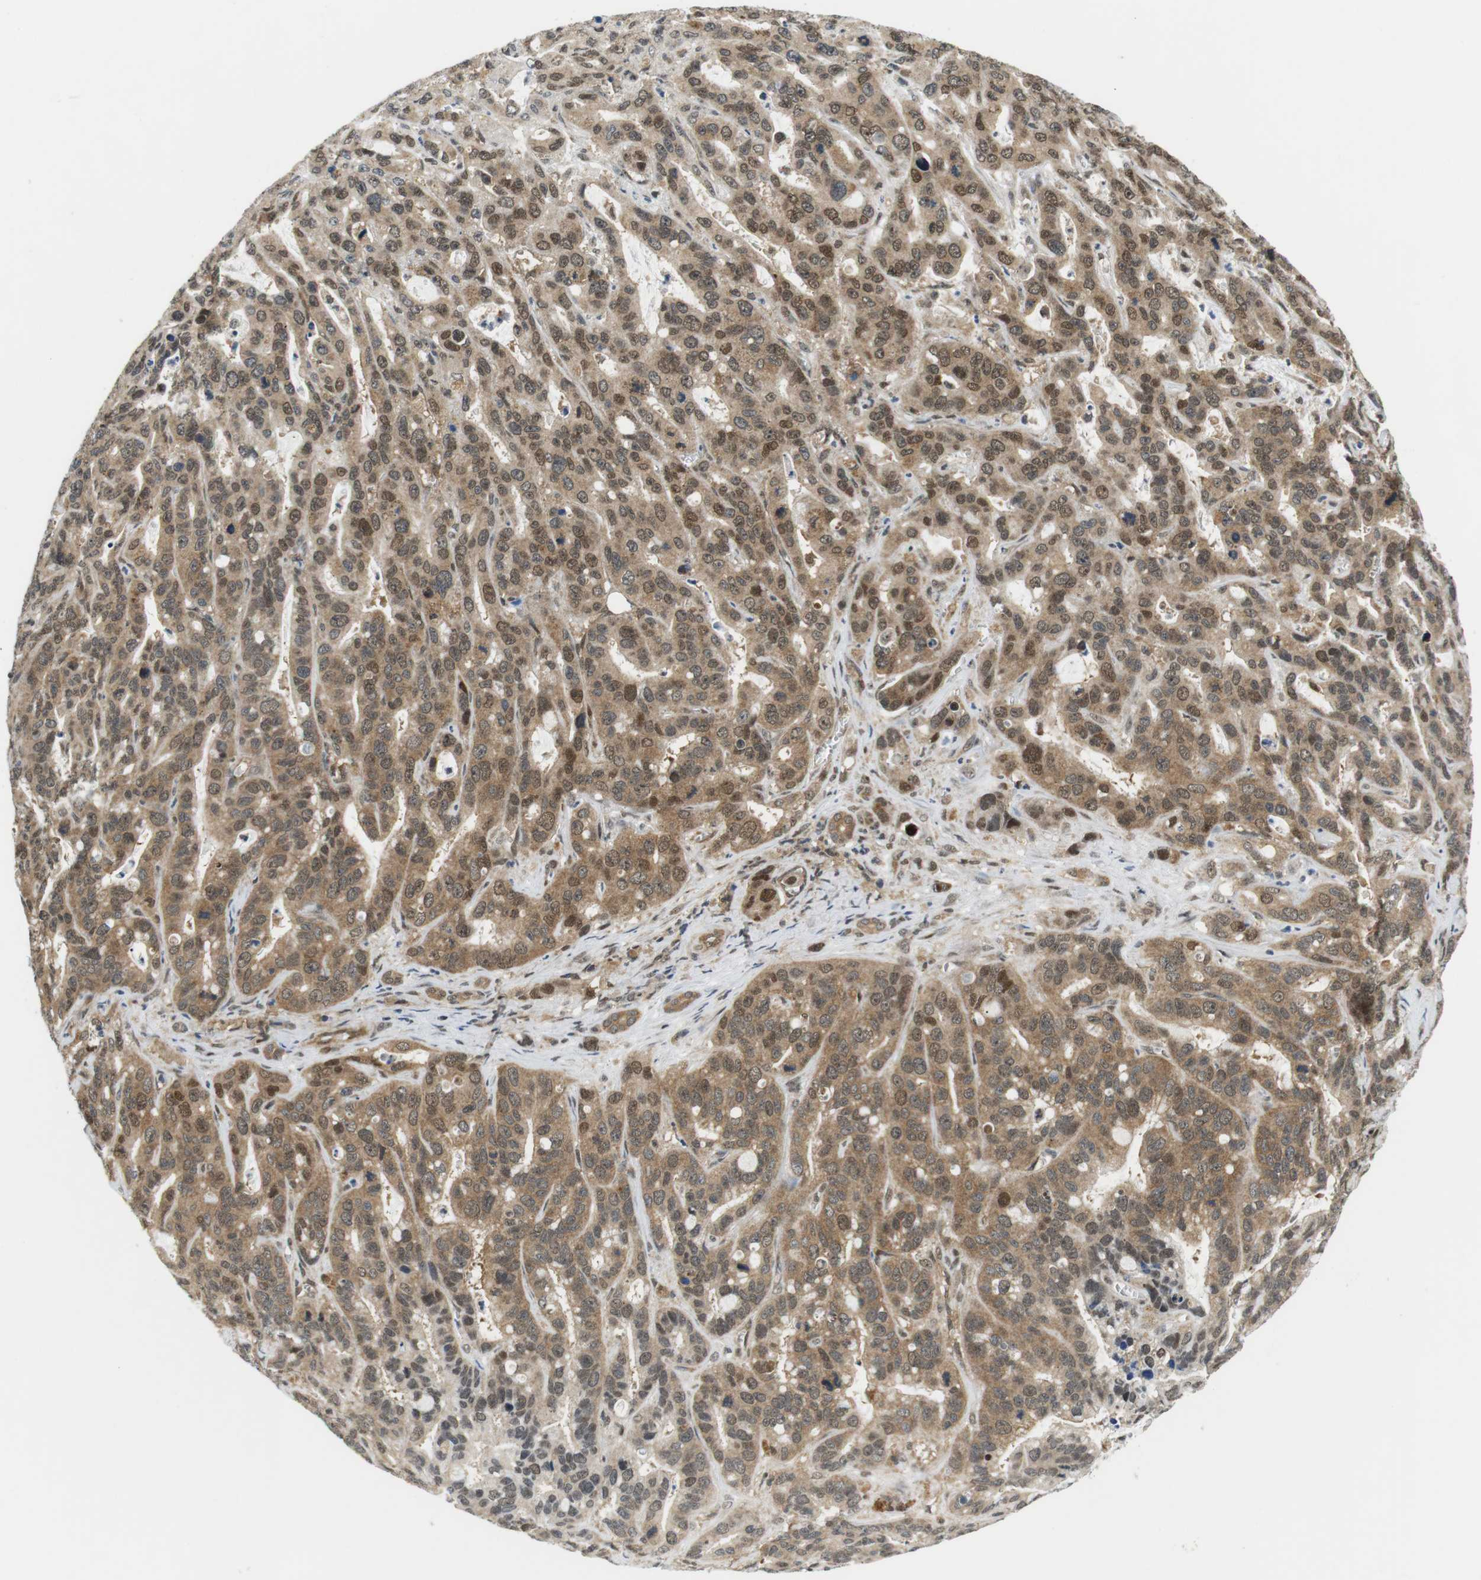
{"staining": {"intensity": "moderate", "quantity": ">75%", "location": "cytoplasmic/membranous,nuclear"}, "tissue": "liver cancer", "cell_type": "Tumor cells", "image_type": "cancer", "snomed": [{"axis": "morphology", "description": "Cholangiocarcinoma"}, {"axis": "topography", "description": "Liver"}], "caption": "Liver cancer (cholangiocarcinoma) stained with a protein marker shows moderate staining in tumor cells.", "gene": "CSNK2B", "patient": {"sex": "female", "age": 65}}